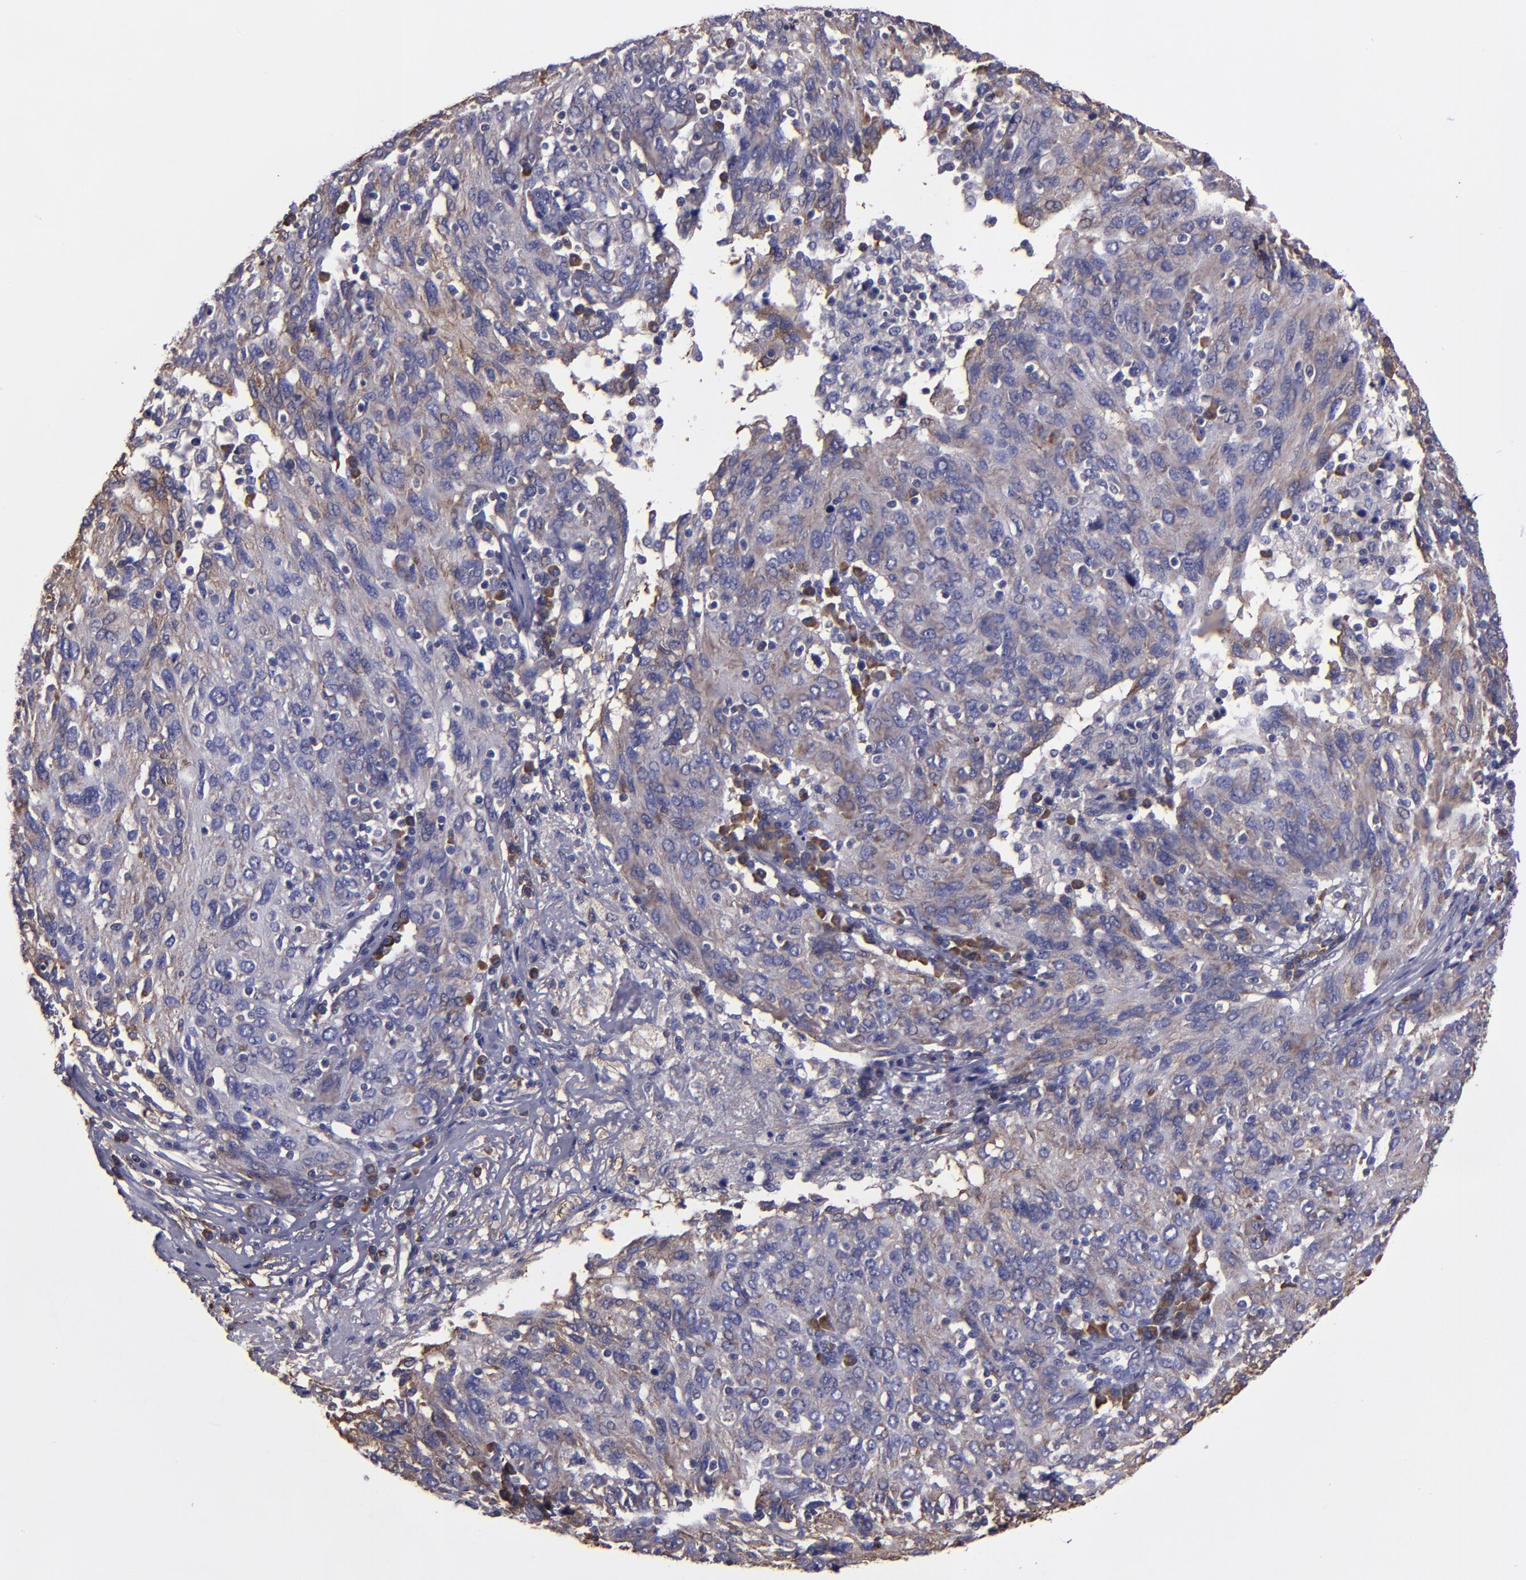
{"staining": {"intensity": "weak", "quantity": "25%-75%", "location": "cytoplasmic/membranous"}, "tissue": "ovarian cancer", "cell_type": "Tumor cells", "image_type": "cancer", "snomed": [{"axis": "morphology", "description": "Carcinoma, endometroid"}, {"axis": "topography", "description": "Ovary"}], "caption": "Ovarian endometroid carcinoma stained with DAB immunohistochemistry (IHC) shows low levels of weak cytoplasmic/membranous positivity in about 25%-75% of tumor cells.", "gene": "CARS1", "patient": {"sex": "female", "age": 50}}